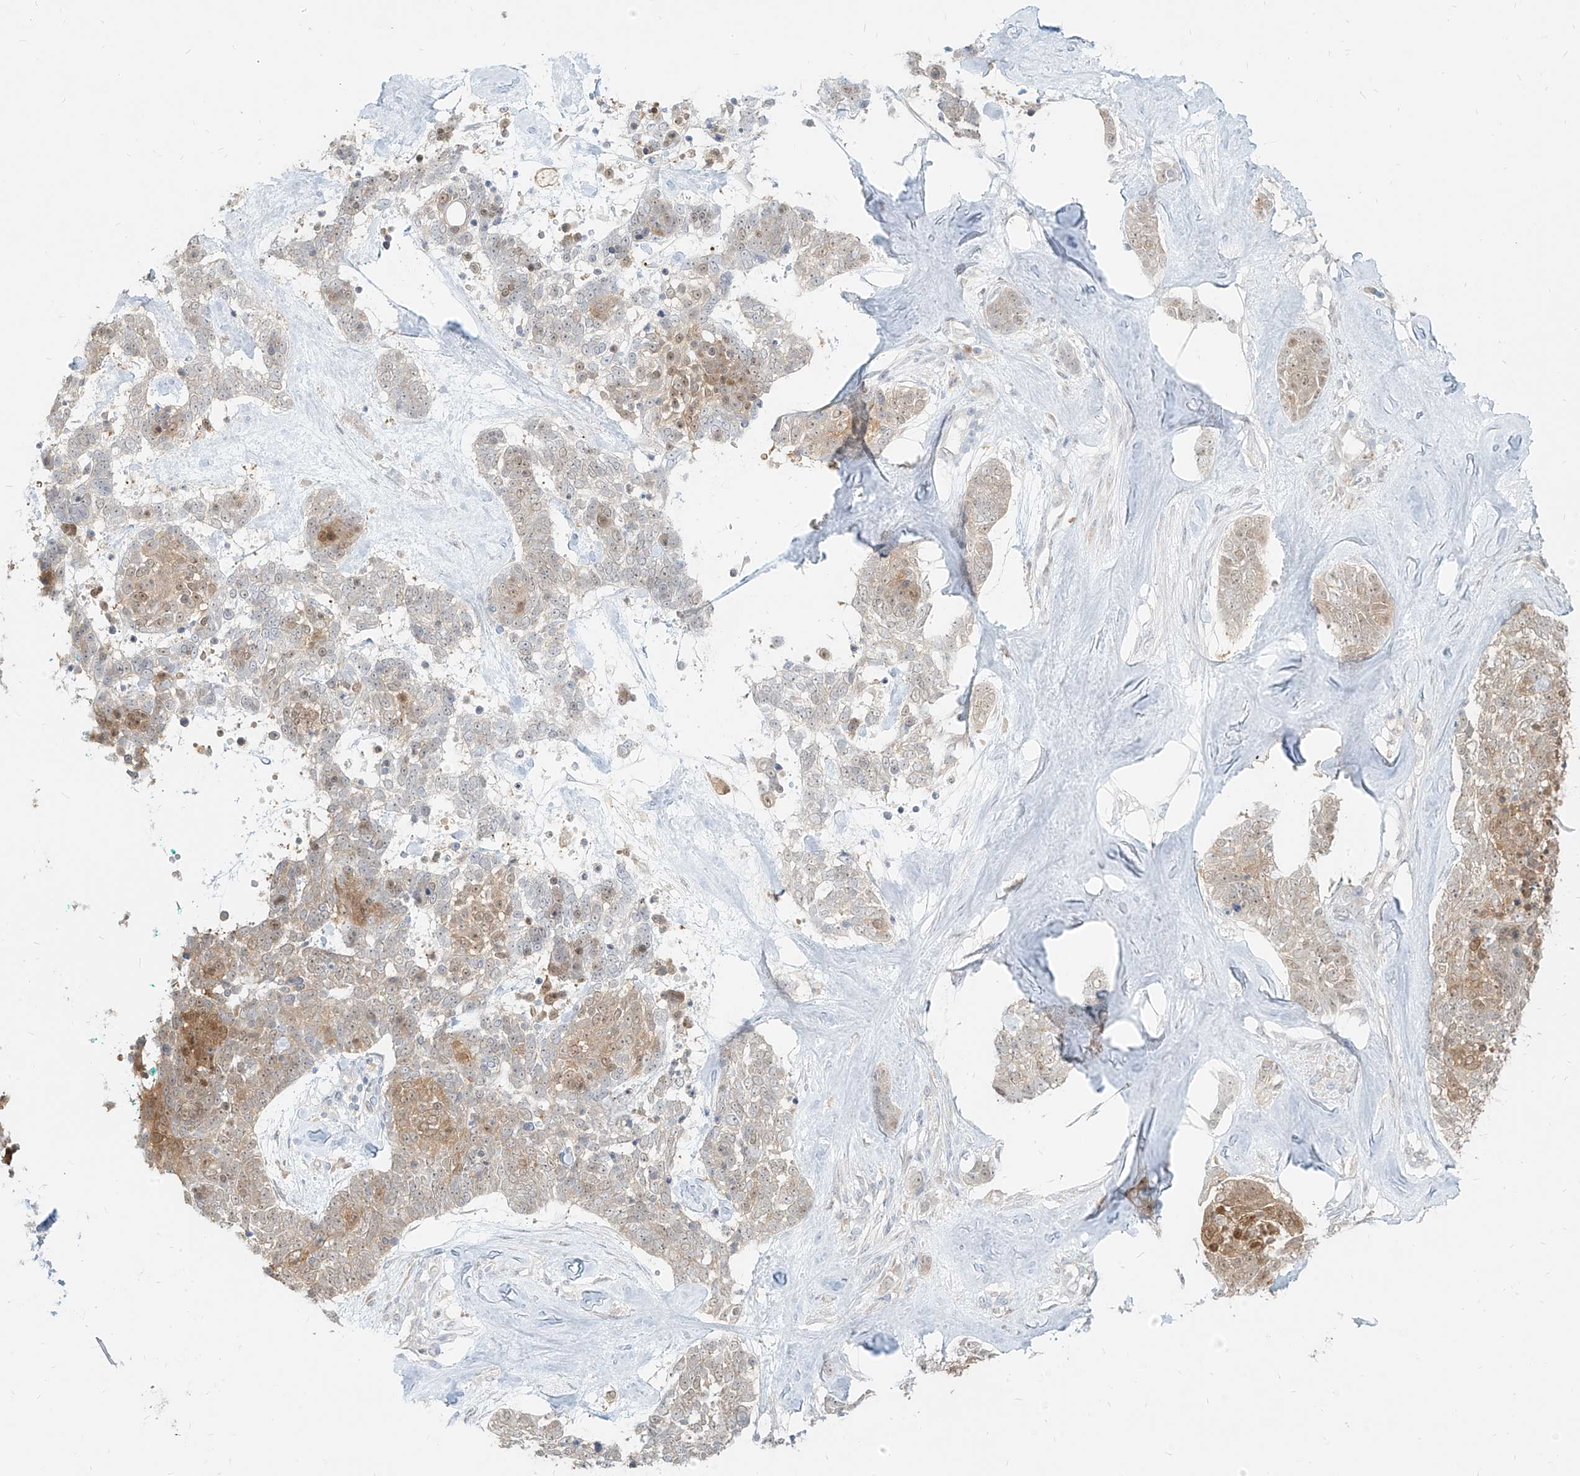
{"staining": {"intensity": "weak", "quantity": "25%-75%", "location": "cytoplasmic/membranous"}, "tissue": "skin cancer", "cell_type": "Tumor cells", "image_type": "cancer", "snomed": [{"axis": "morphology", "description": "Basal cell carcinoma"}, {"axis": "topography", "description": "Skin"}], "caption": "Tumor cells display low levels of weak cytoplasmic/membranous staining in about 25%-75% of cells in human basal cell carcinoma (skin). The staining was performed using DAB to visualize the protein expression in brown, while the nuclei were stained in blue with hematoxylin (Magnification: 20x).", "gene": "PGD", "patient": {"sex": "female", "age": 81}}